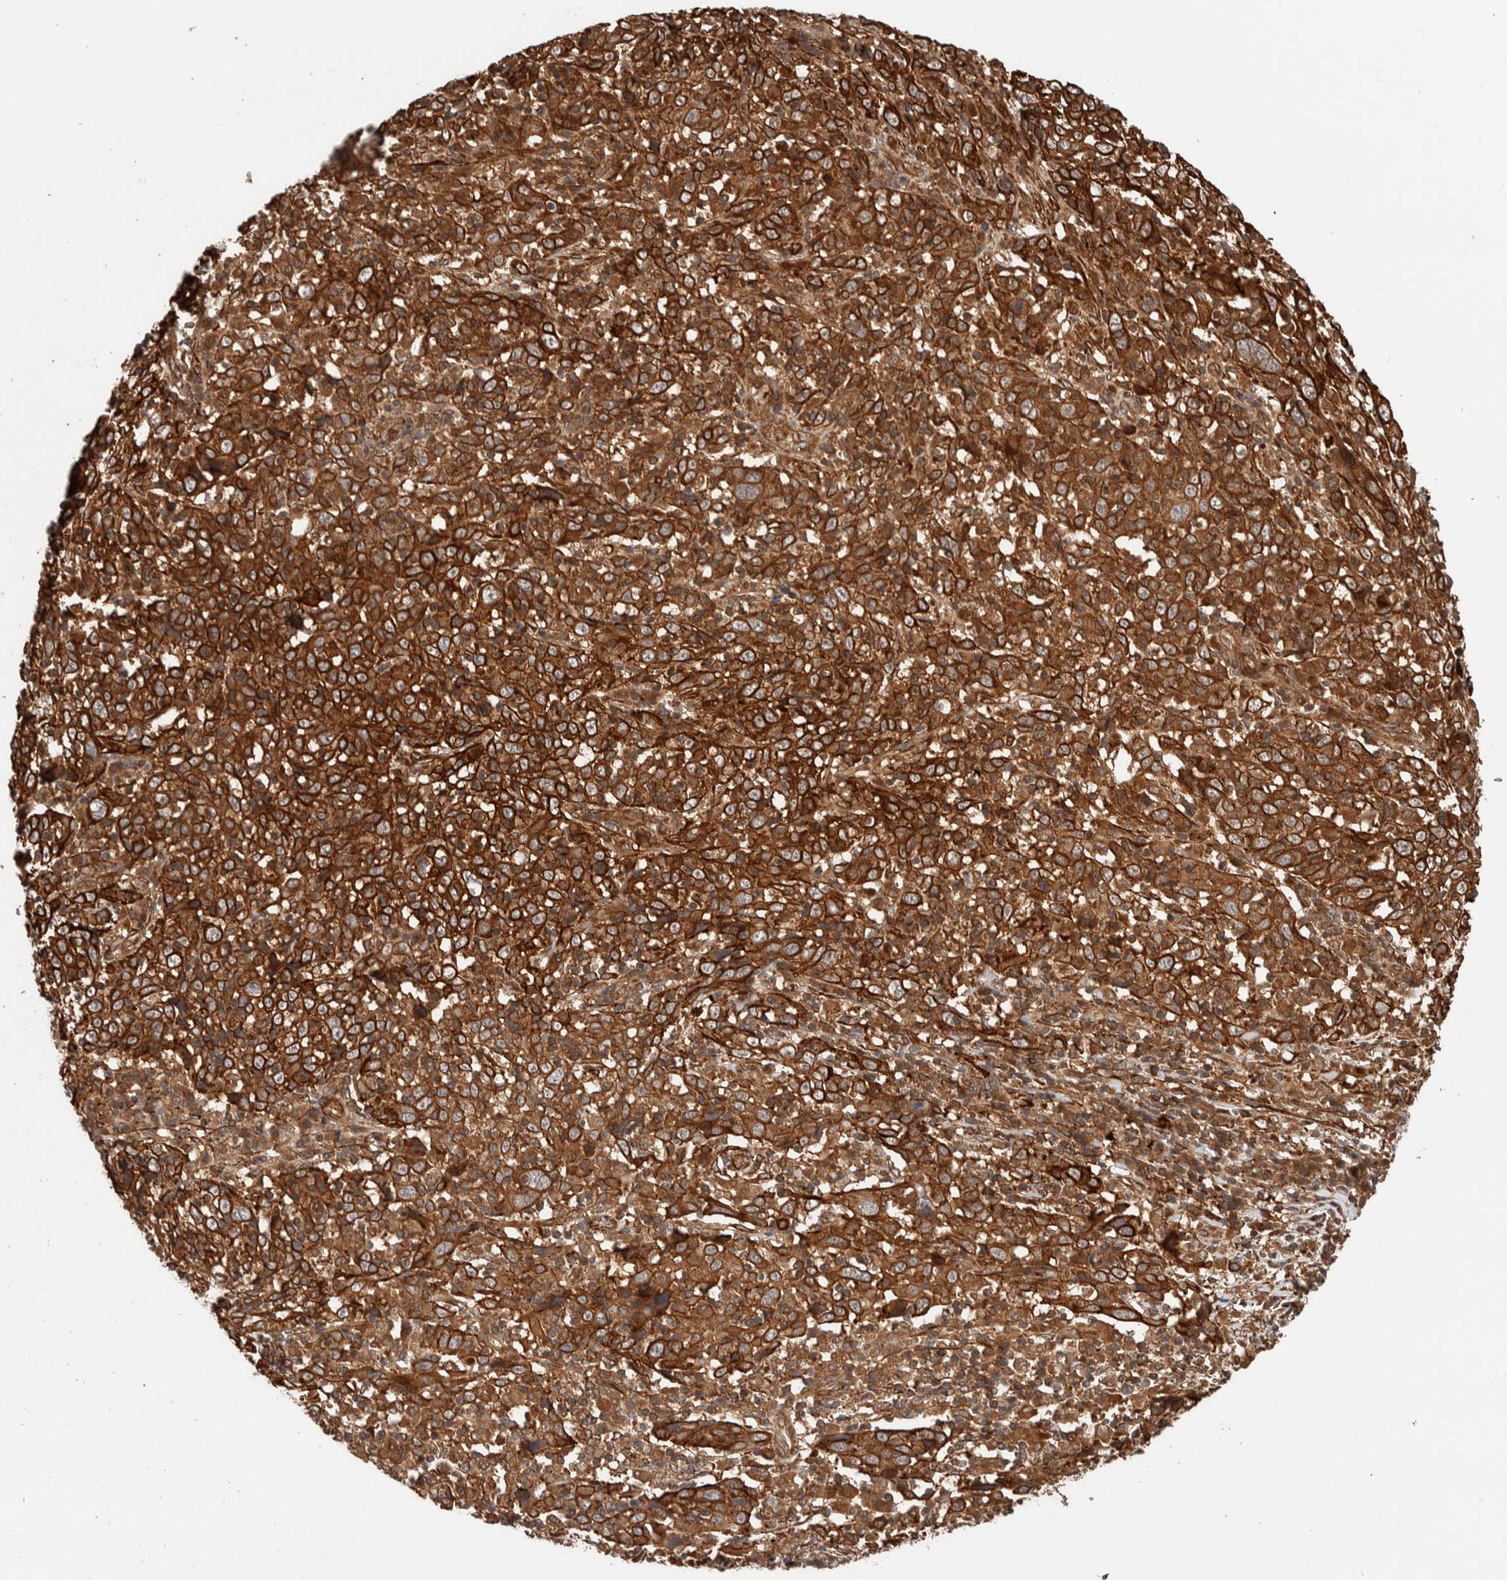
{"staining": {"intensity": "strong", "quantity": "25%-75%", "location": "cytoplasmic/membranous"}, "tissue": "cervical cancer", "cell_type": "Tumor cells", "image_type": "cancer", "snomed": [{"axis": "morphology", "description": "Squamous cell carcinoma, NOS"}, {"axis": "topography", "description": "Cervix"}], "caption": "DAB (3,3'-diaminobenzidine) immunohistochemical staining of cervical cancer (squamous cell carcinoma) demonstrates strong cytoplasmic/membranous protein expression in about 25%-75% of tumor cells. (DAB (3,3'-diaminobenzidine) IHC with brightfield microscopy, high magnification).", "gene": "SYNRG", "patient": {"sex": "female", "age": 46}}